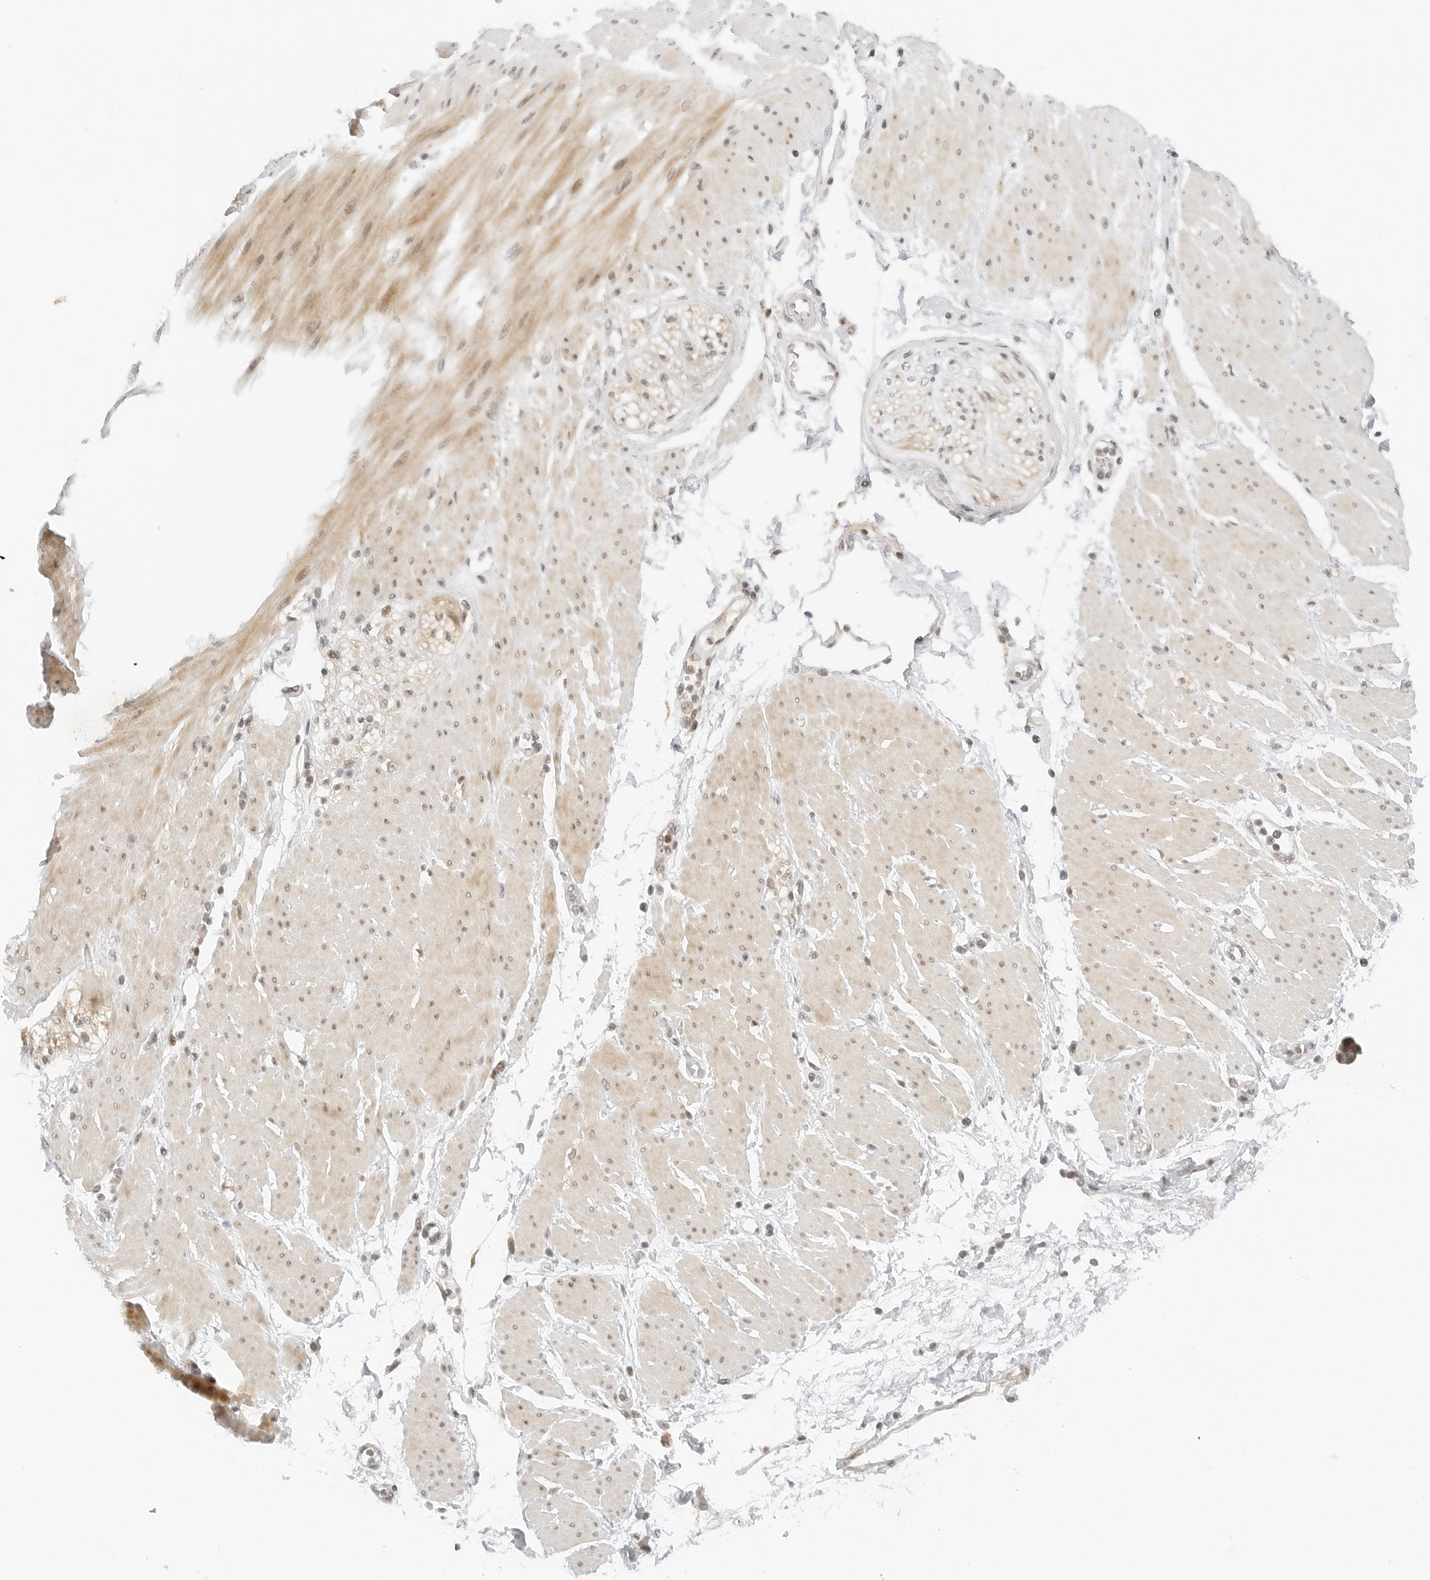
{"staining": {"intensity": "negative", "quantity": "none", "location": "none"}, "tissue": "soft tissue", "cell_type": "Fibroblasts", "image_type": "normal", "snomed": [{"axis": "morphology", "description": "Normal tissue, NOS"}, {"axis": "morphology", "description": "Adenocarcinoma, NOS"}, {"axis": "topography", "description": "Duodenum"}, {"axis": "topography", "description": "Peripheral nerve tissue"}], "caption": "An immunohistochemistry photomicrograph of benign soft tissue is shown. There is no staining in fibroblasts of soft tissue. (Immunohistochemistry, brightfield microscopy, high magnification).", "gene": "NEO1", "patient": {"sex": "female", "age": 60}}